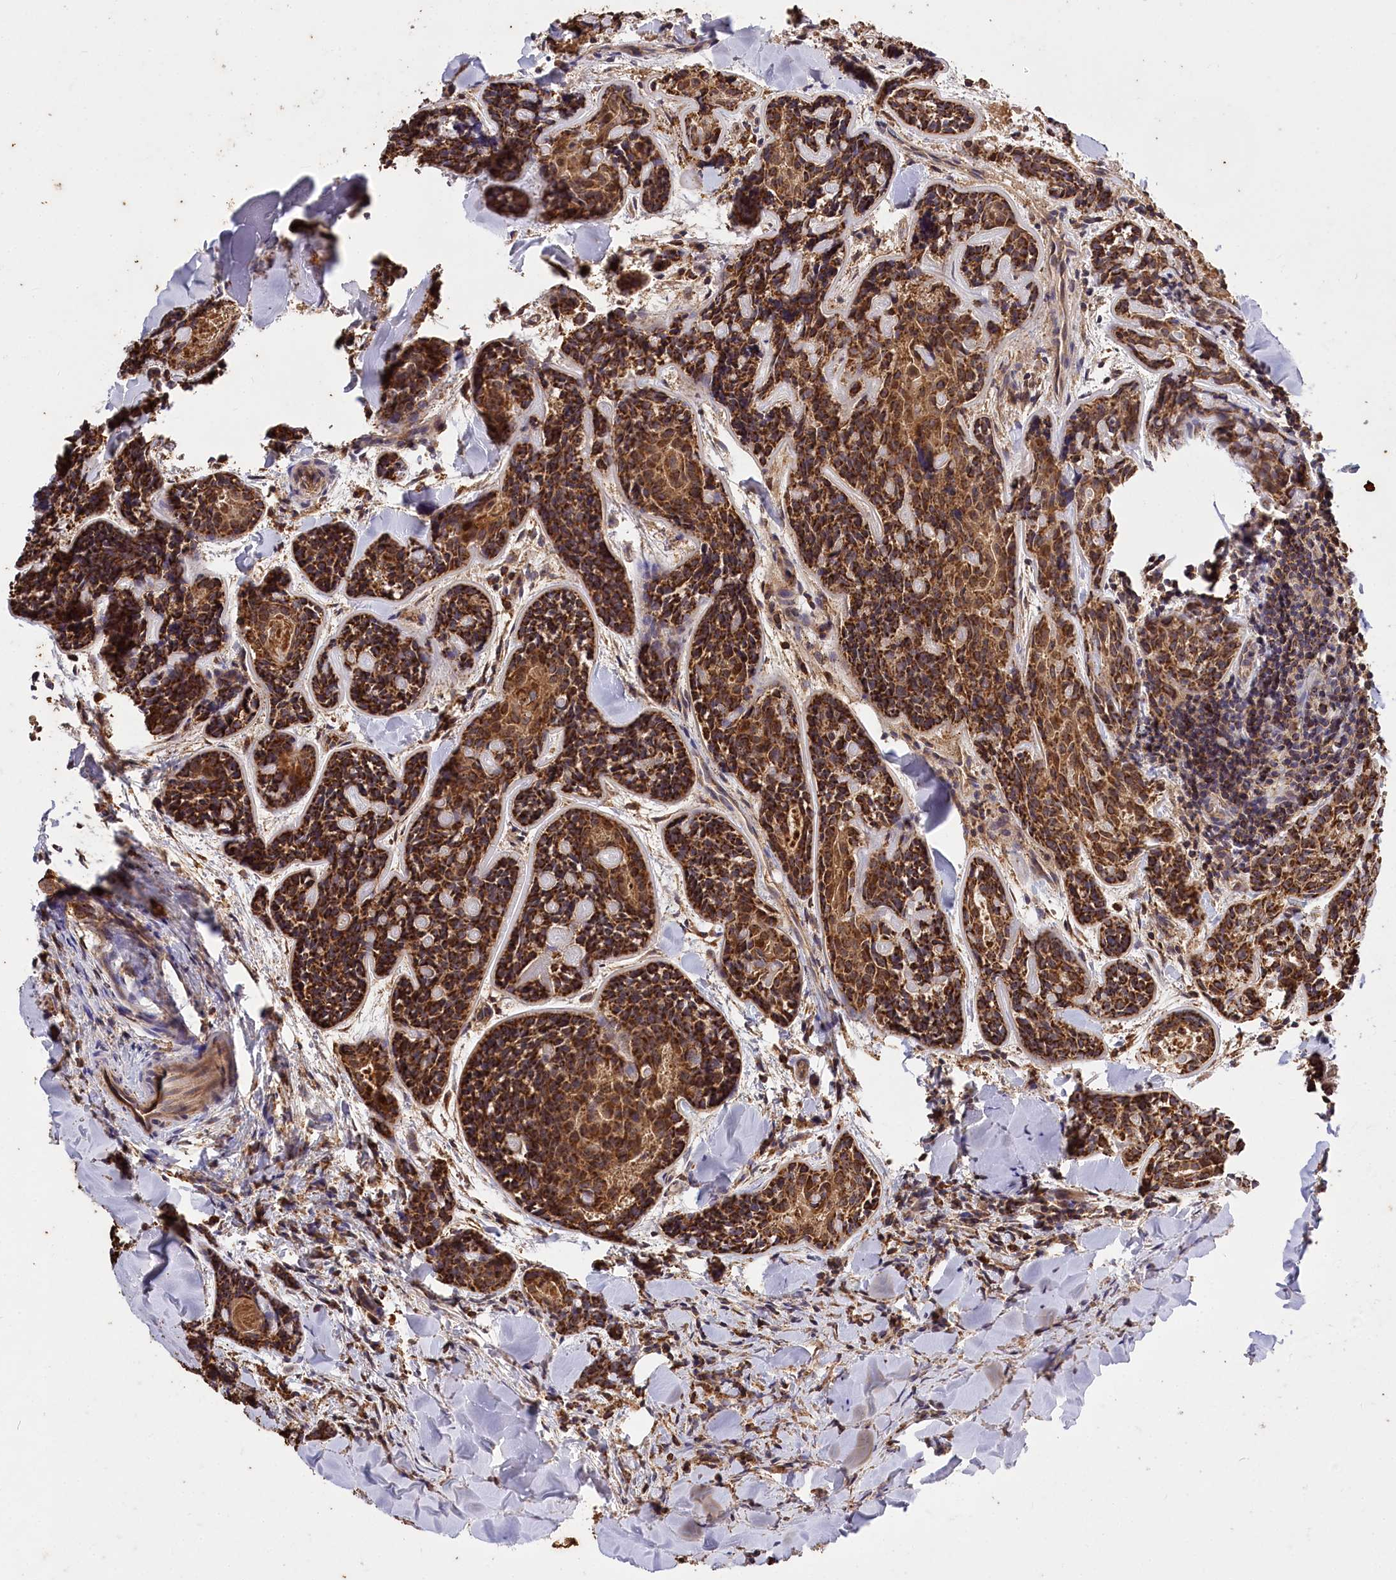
{"staining": {"intensity": "strong", "quantity": ">75%", "location": "cytoplasmic/membranous"}, "tissue": "head and neck cancer", "cell_type": "Tumor cells", "image_type": "cancer", "snomed": [{"axis": "morphology", "description": "Adenocarcinoma, NOS"}, {"axis": "topography", "description": "Salivary gland"}, {"axis": "topography", "description": "Head-Neck"}], "caption": "Strong cytoplasmic/membranous expression is identified in about >75% of tumor cells in head and neck adenocarcinoma. (DAB = brown stain, brightfield microscopy at high magnification).", "gene": "CARD19", "patient": {"sex": "female", "age": 63}}